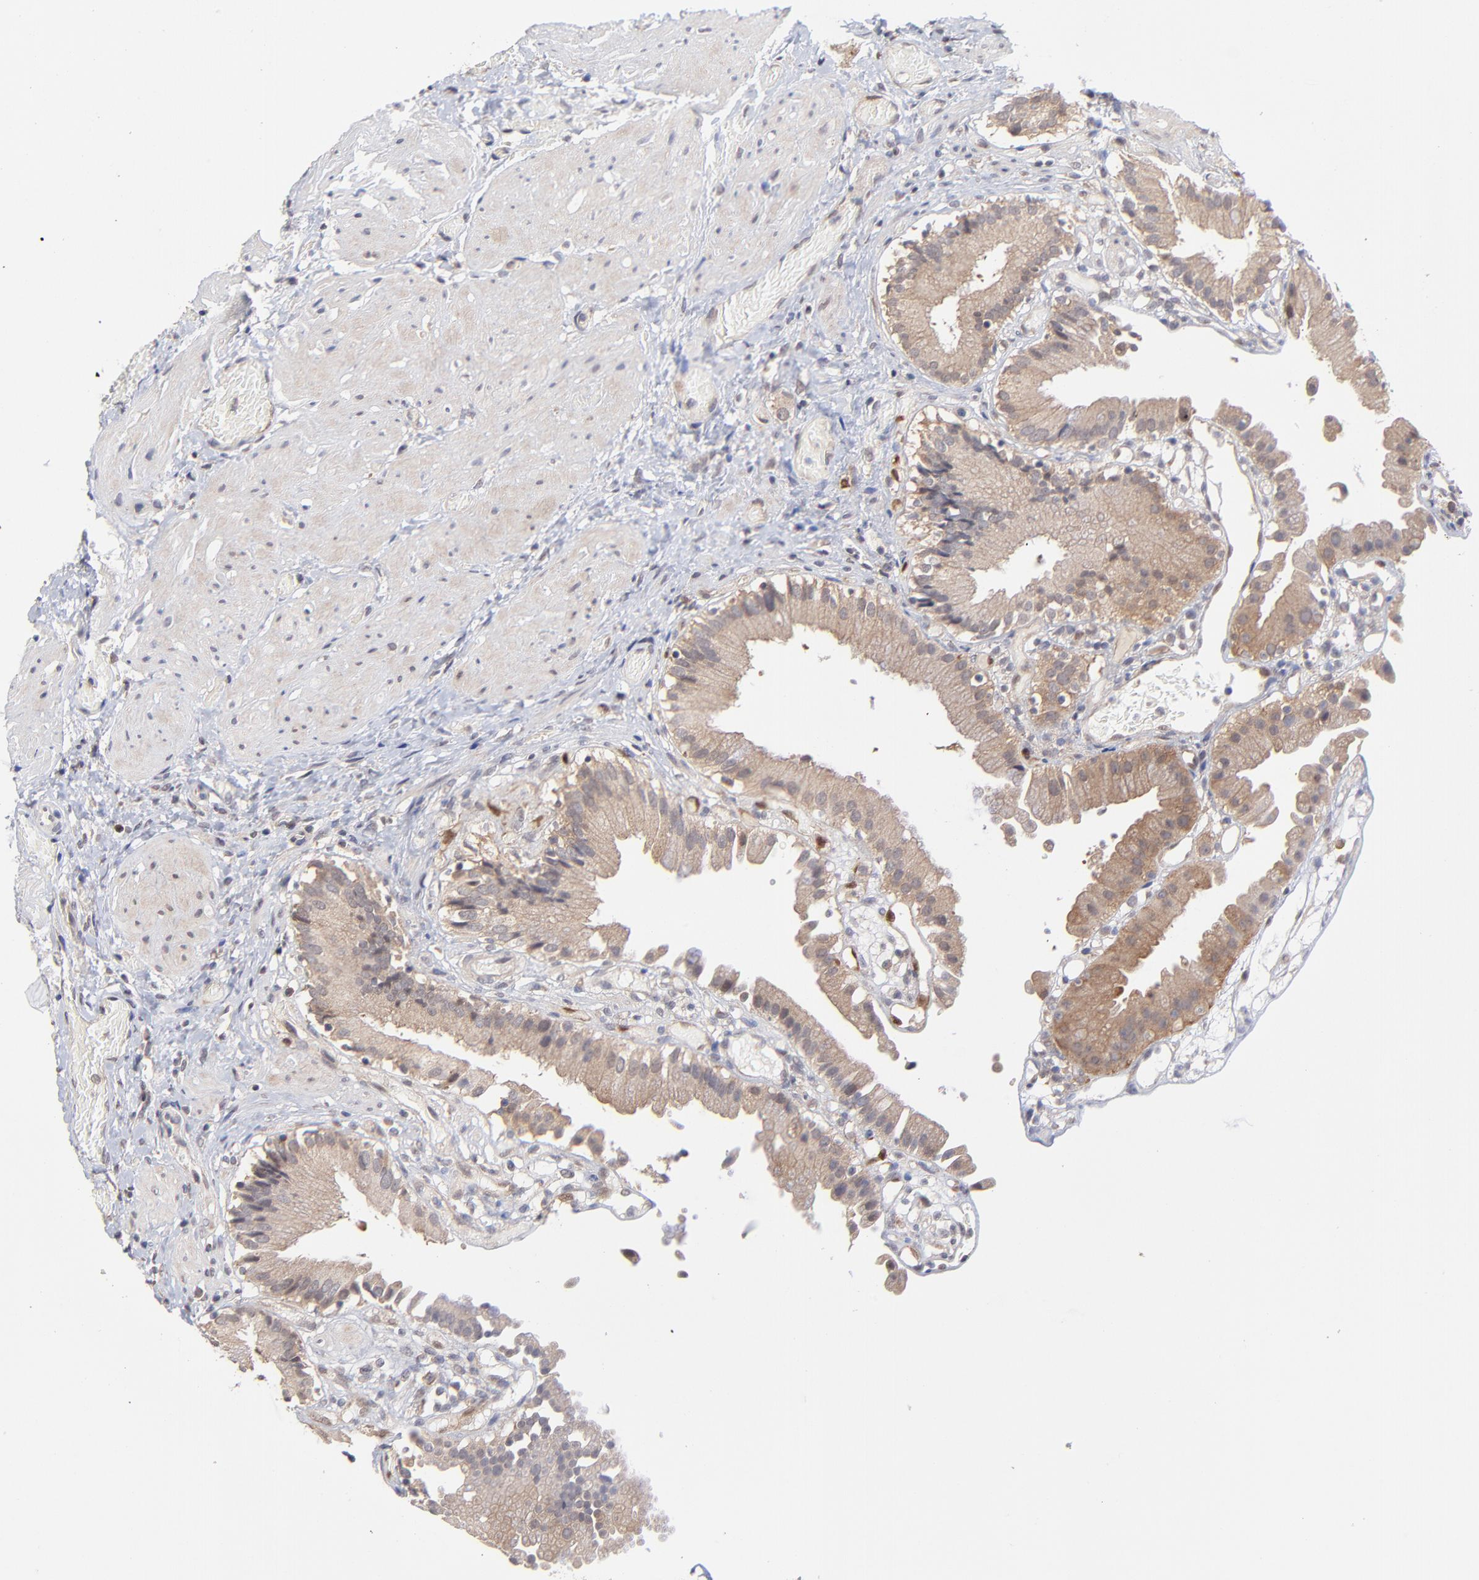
{"staining": {"intensity": "moderate", "quantity": ">75%", "location": "cytoplasmic/membranous"}, "tissue": "gallbladder", "cell_type": "Glandular cells", "image_type": "normal", "snomed": [{"axis": "morphology", "description": "Normal tissue, NOS"}, {"axis": "topography", "description": "Gallbladder"}], "caption": "Protein positivity by immunohistochemistry (IHC) displays moderate cytoplasmic/membranous staining in approximately >75% of glandular cells in unremarkable gallbladder. (DAB (3,3'-diaminobenzidine) IHC with brightfield microscopy, high magnification).", "gene": "GART", "patient": {"sex": "male", "age": 65}}